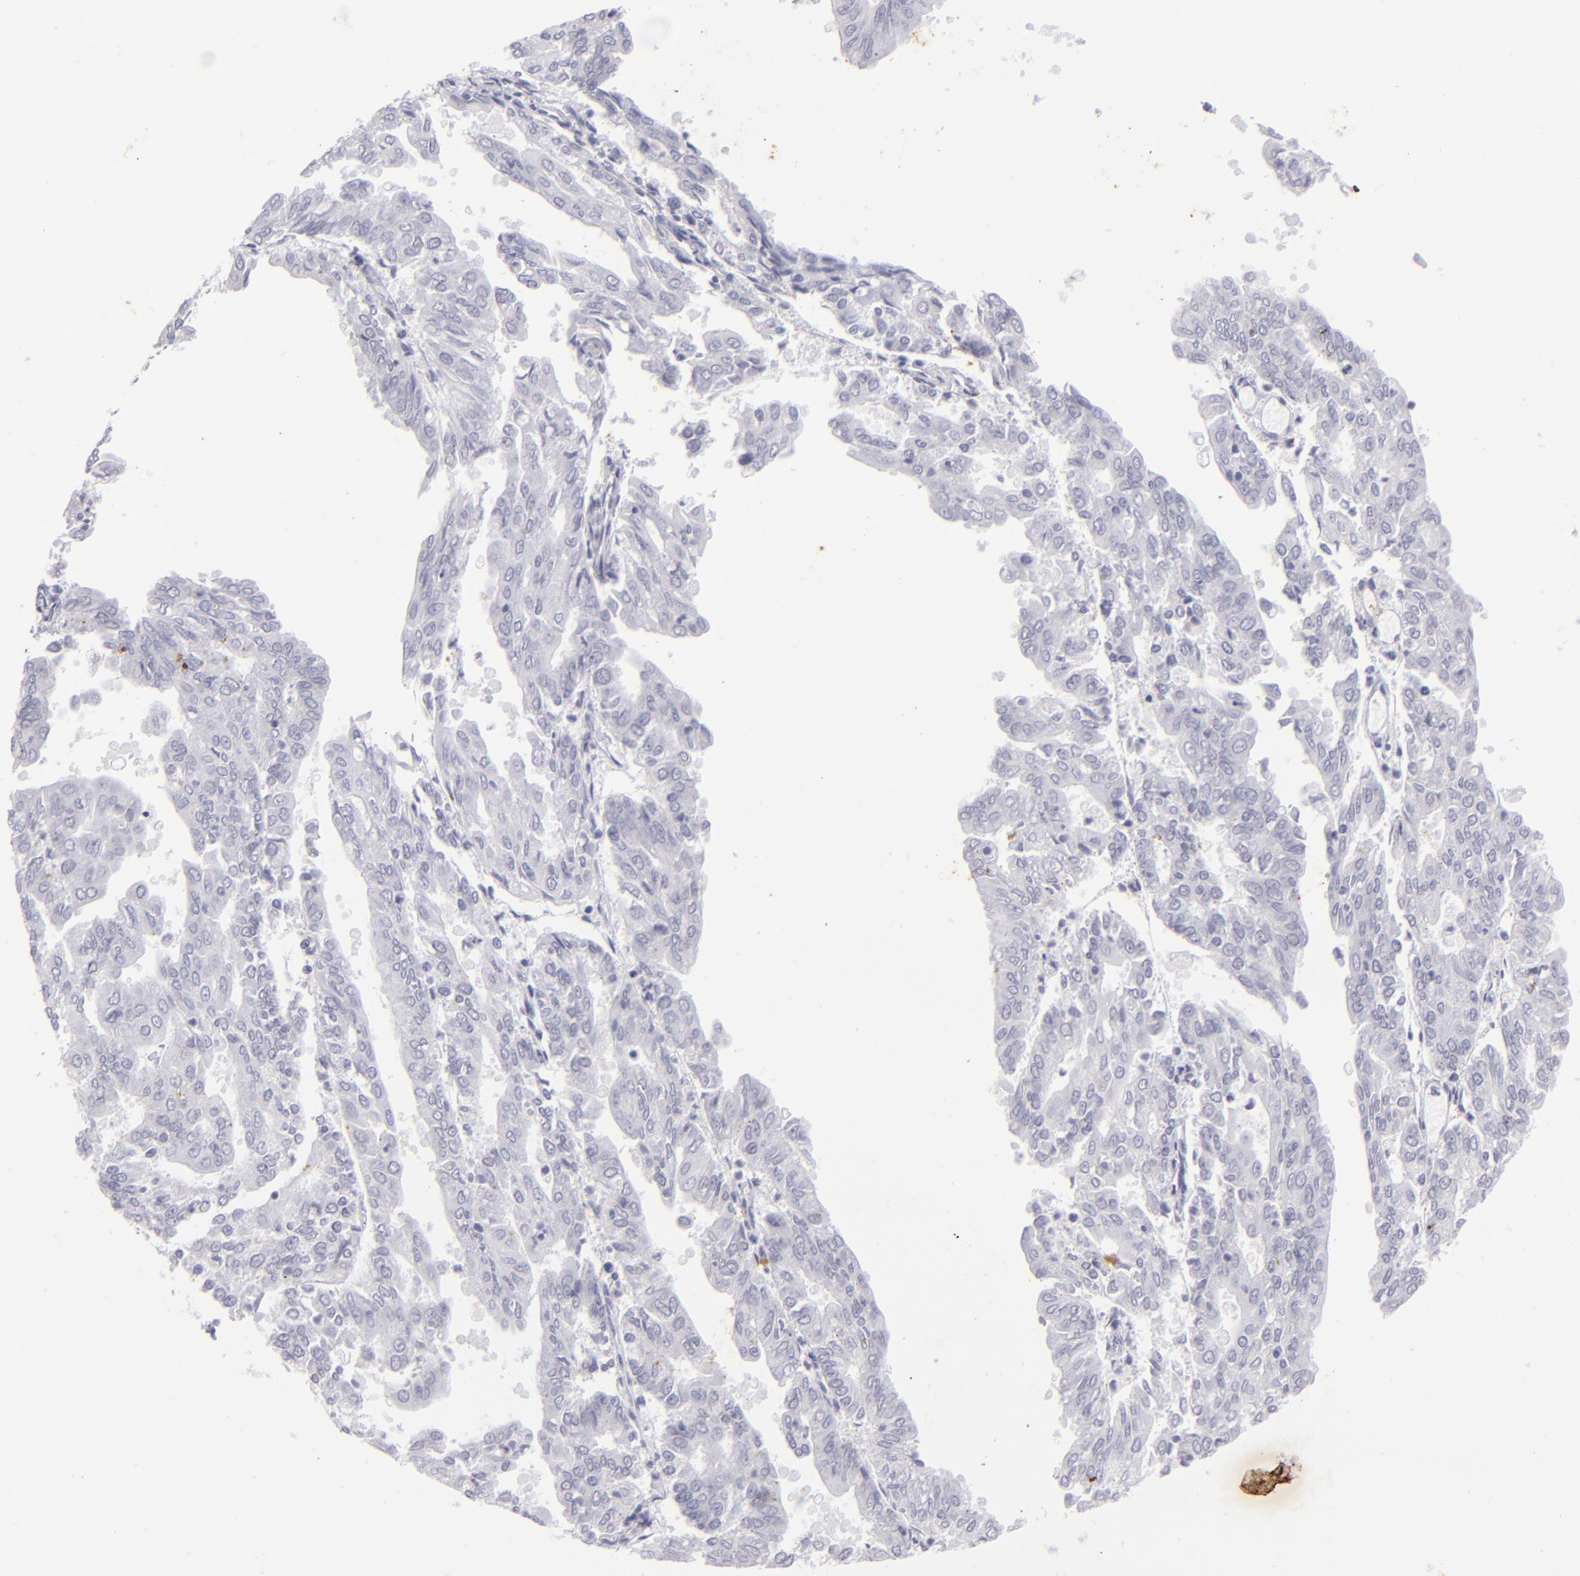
{"staining": {"intensity": "negative", "quantity": "none", "location": "none"}, "tissue": "endometrial cancer", "cell_type": "Tumor cells", "image_type": "cancer", "snomed": [{"axis": "morphology", "description": "Adenocarcinoma, NOS"}, {"axis": "topography", "description": "Endometrium"}], "caption": "An image of endometrial cancer stained for a protein shows no brown staining in tumor cells.", "gene": "KRT1", "patient": {"sex": "female", "age": 79}}